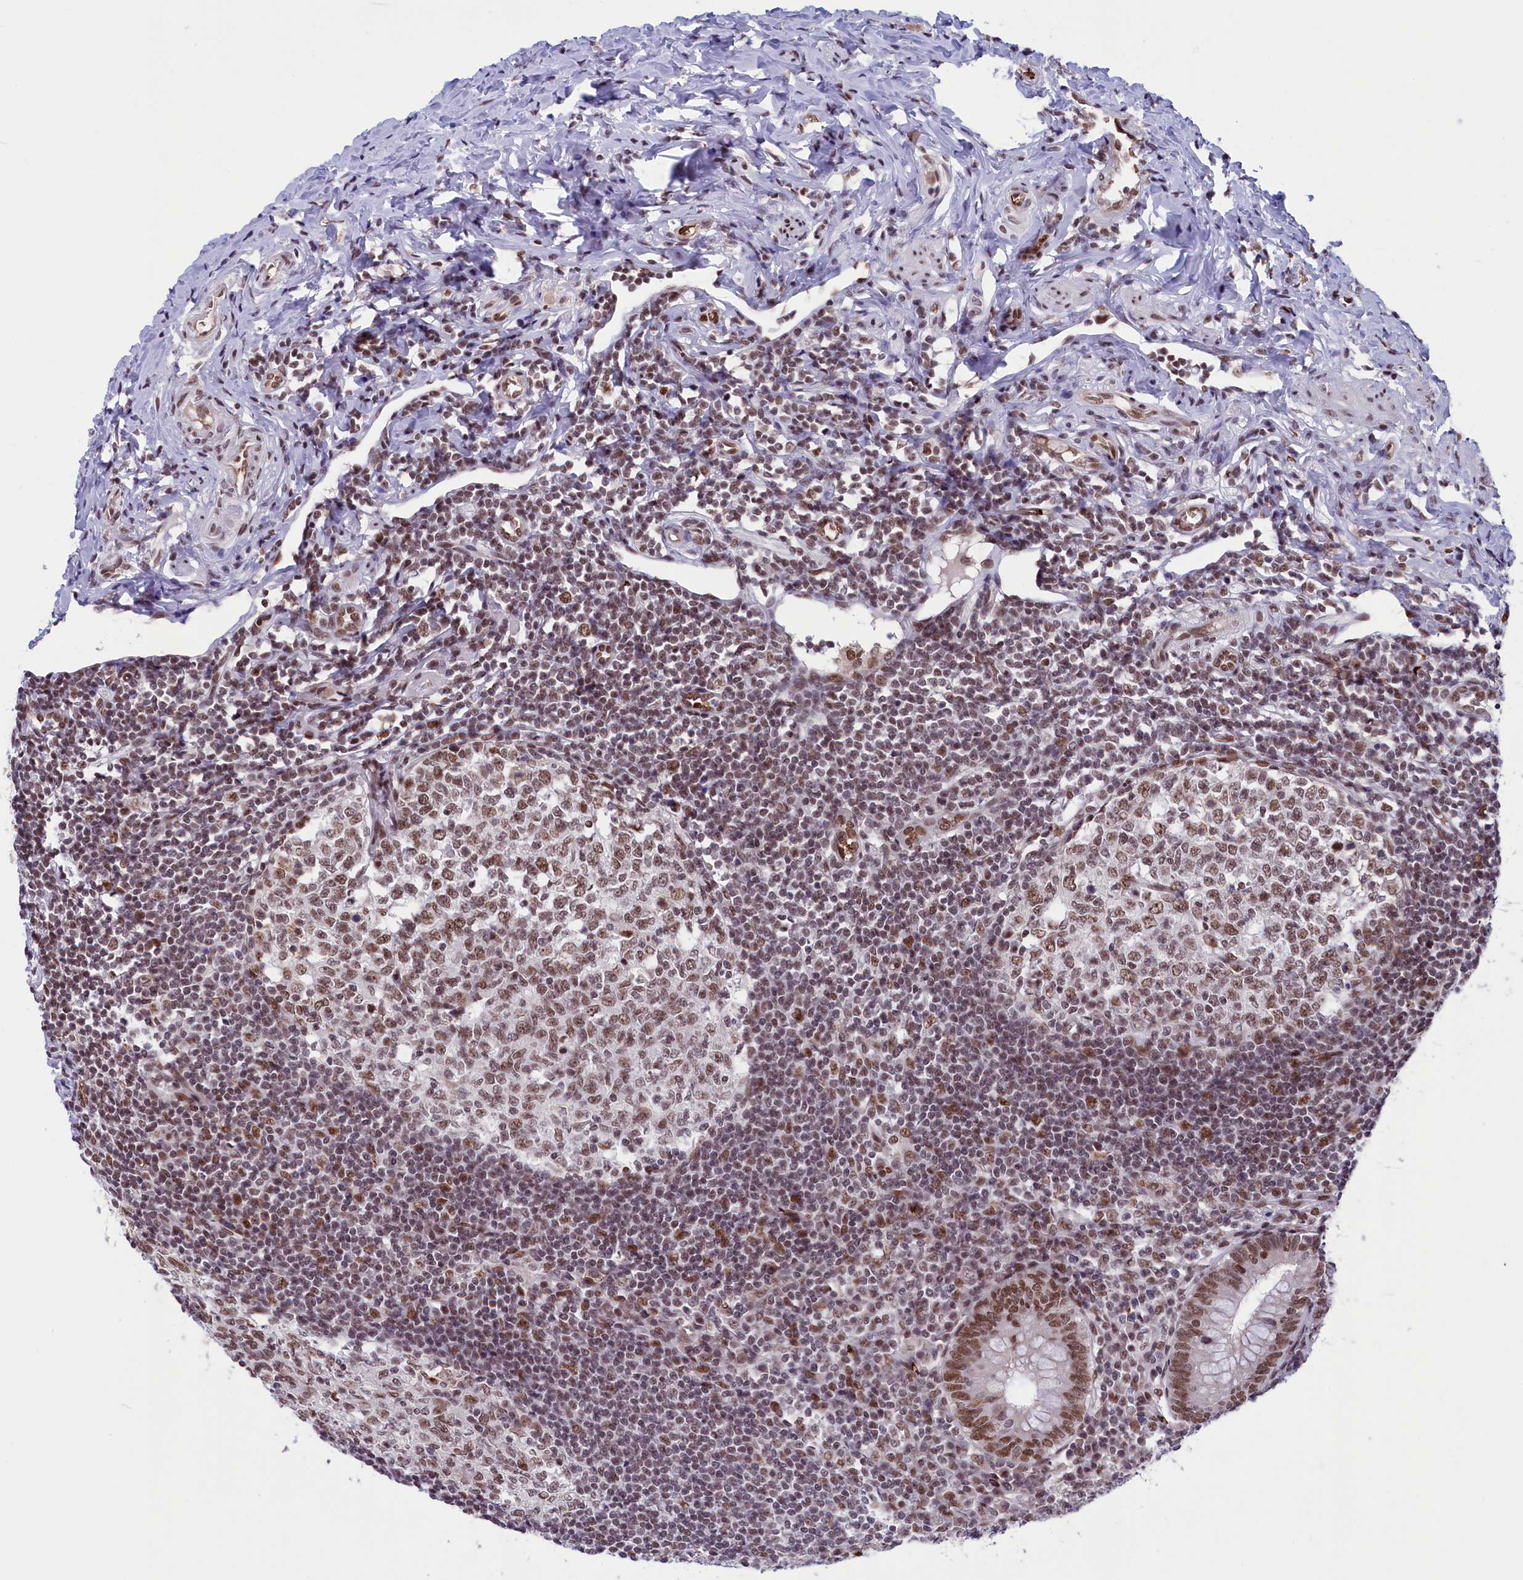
{"staining": {"intensity": "moderate", "quantity": ">75%", "location": "nuclear"}, "tissue": "appendix", "cell_type": "Glandular cells", "image_type": "normal", "snomed": [{"axis": "morphology", "description": "Normal tissue, NOS"}, {"axis": "topography", "description": "Appendix"}], "caption": "Immunohistochemical staining of normal appendix demonstrates >75% levels of moderate nuclear protein expression in approximately >75% of glandular cells.", "gene": "MPHOSPH8", "patient": {"sex": "female", "age": 33}}